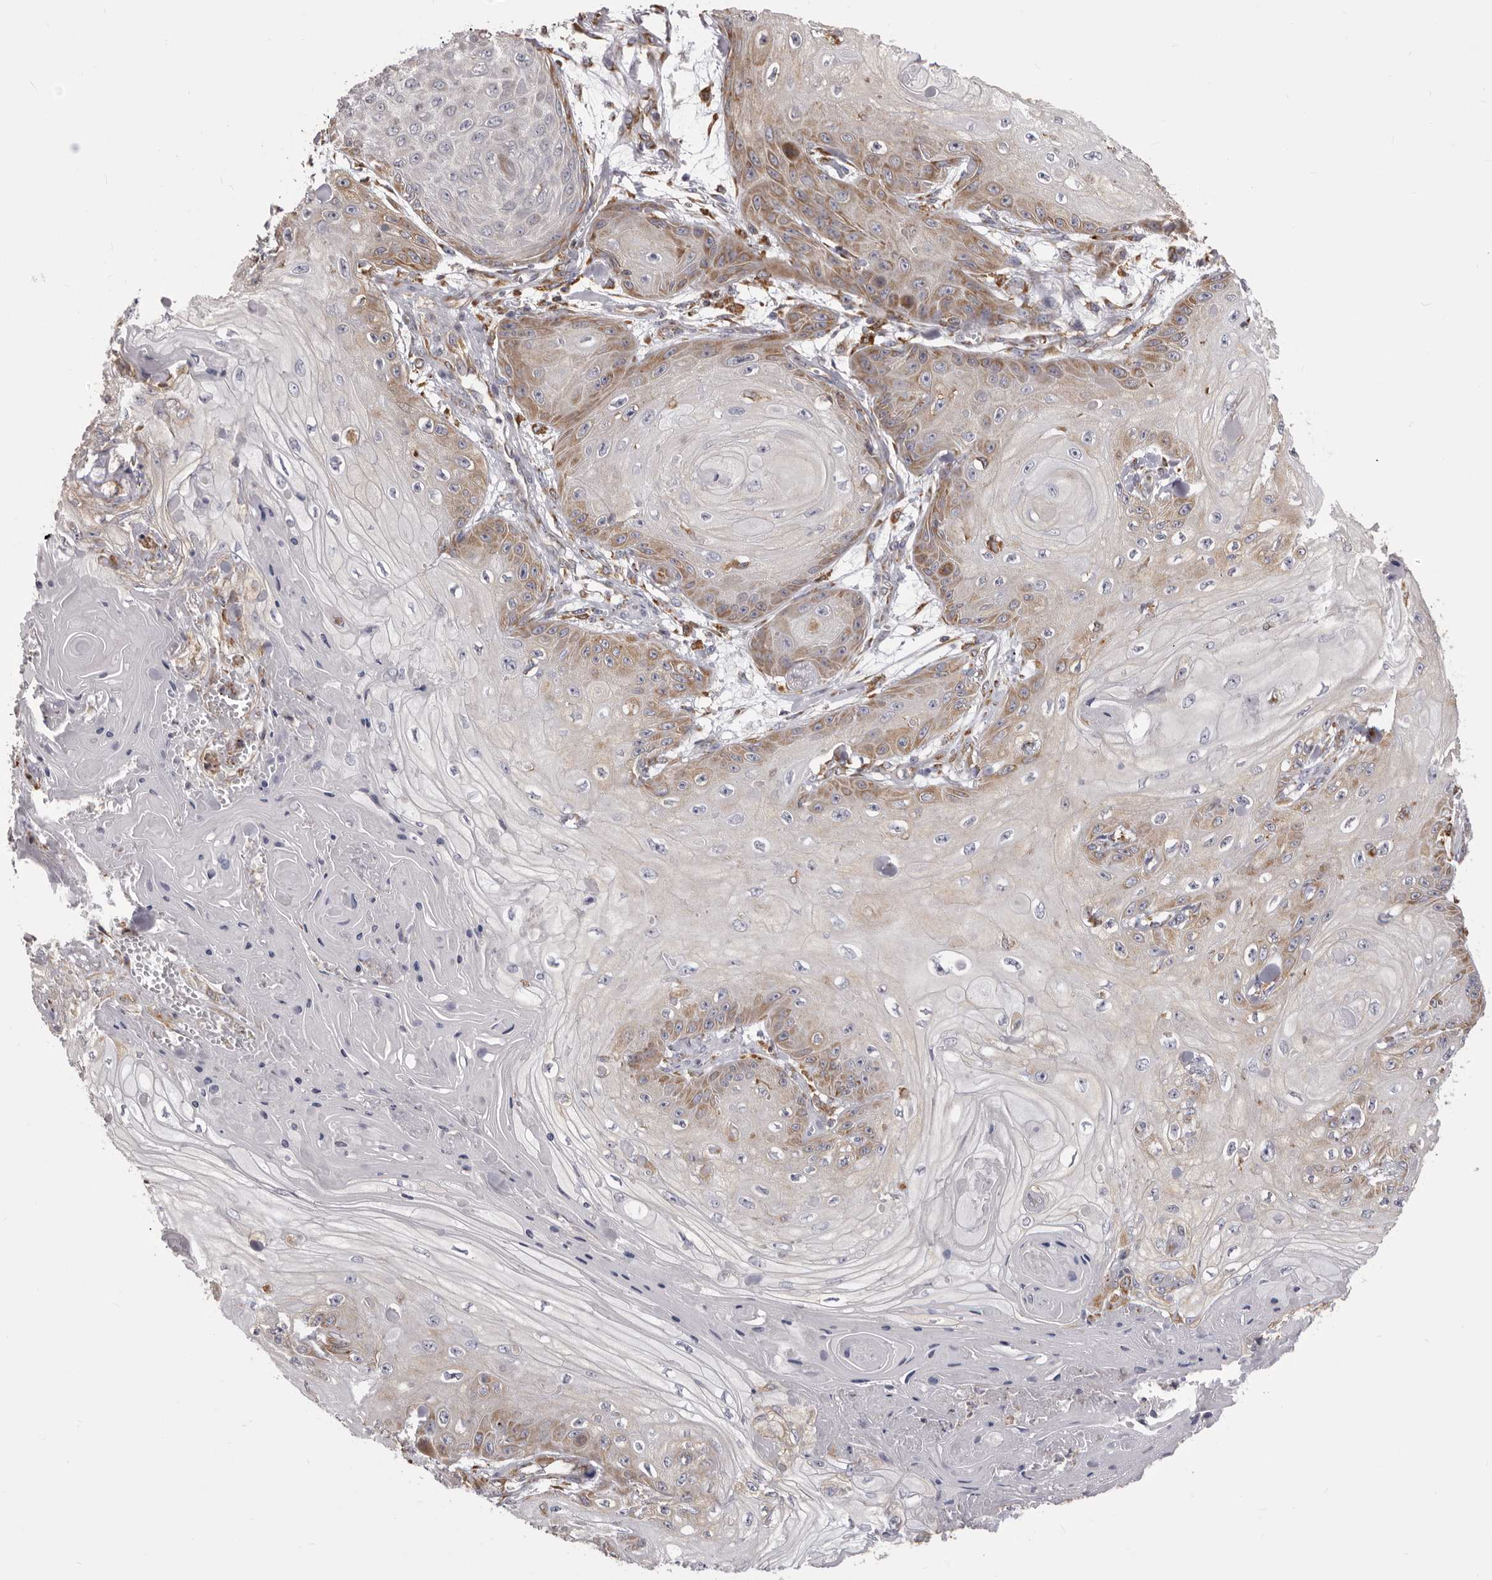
{"staining": {"intensity": "moderate", "quantity": "25%-75%", "location": "cytoplasmic/membranous"}, "tissue": "skin cancer", "cell_type": "Tumor cells", "image_type": "cancer", "snomed": [{"axis": "morphology", "description": "Squamous cell carcinoma, NOS"}, {"axis": "topography", "description": "Skin"}], "caption": "IHC (DAB) staining of human skin cancer (squamous cell carcinoma) exhibits moderate cytoplasmic/membranous protein positivity in approximately 25%-75% of tumor cells.", "gene": "QRSL1", "patient": {"sex": "male", "age": 74}}